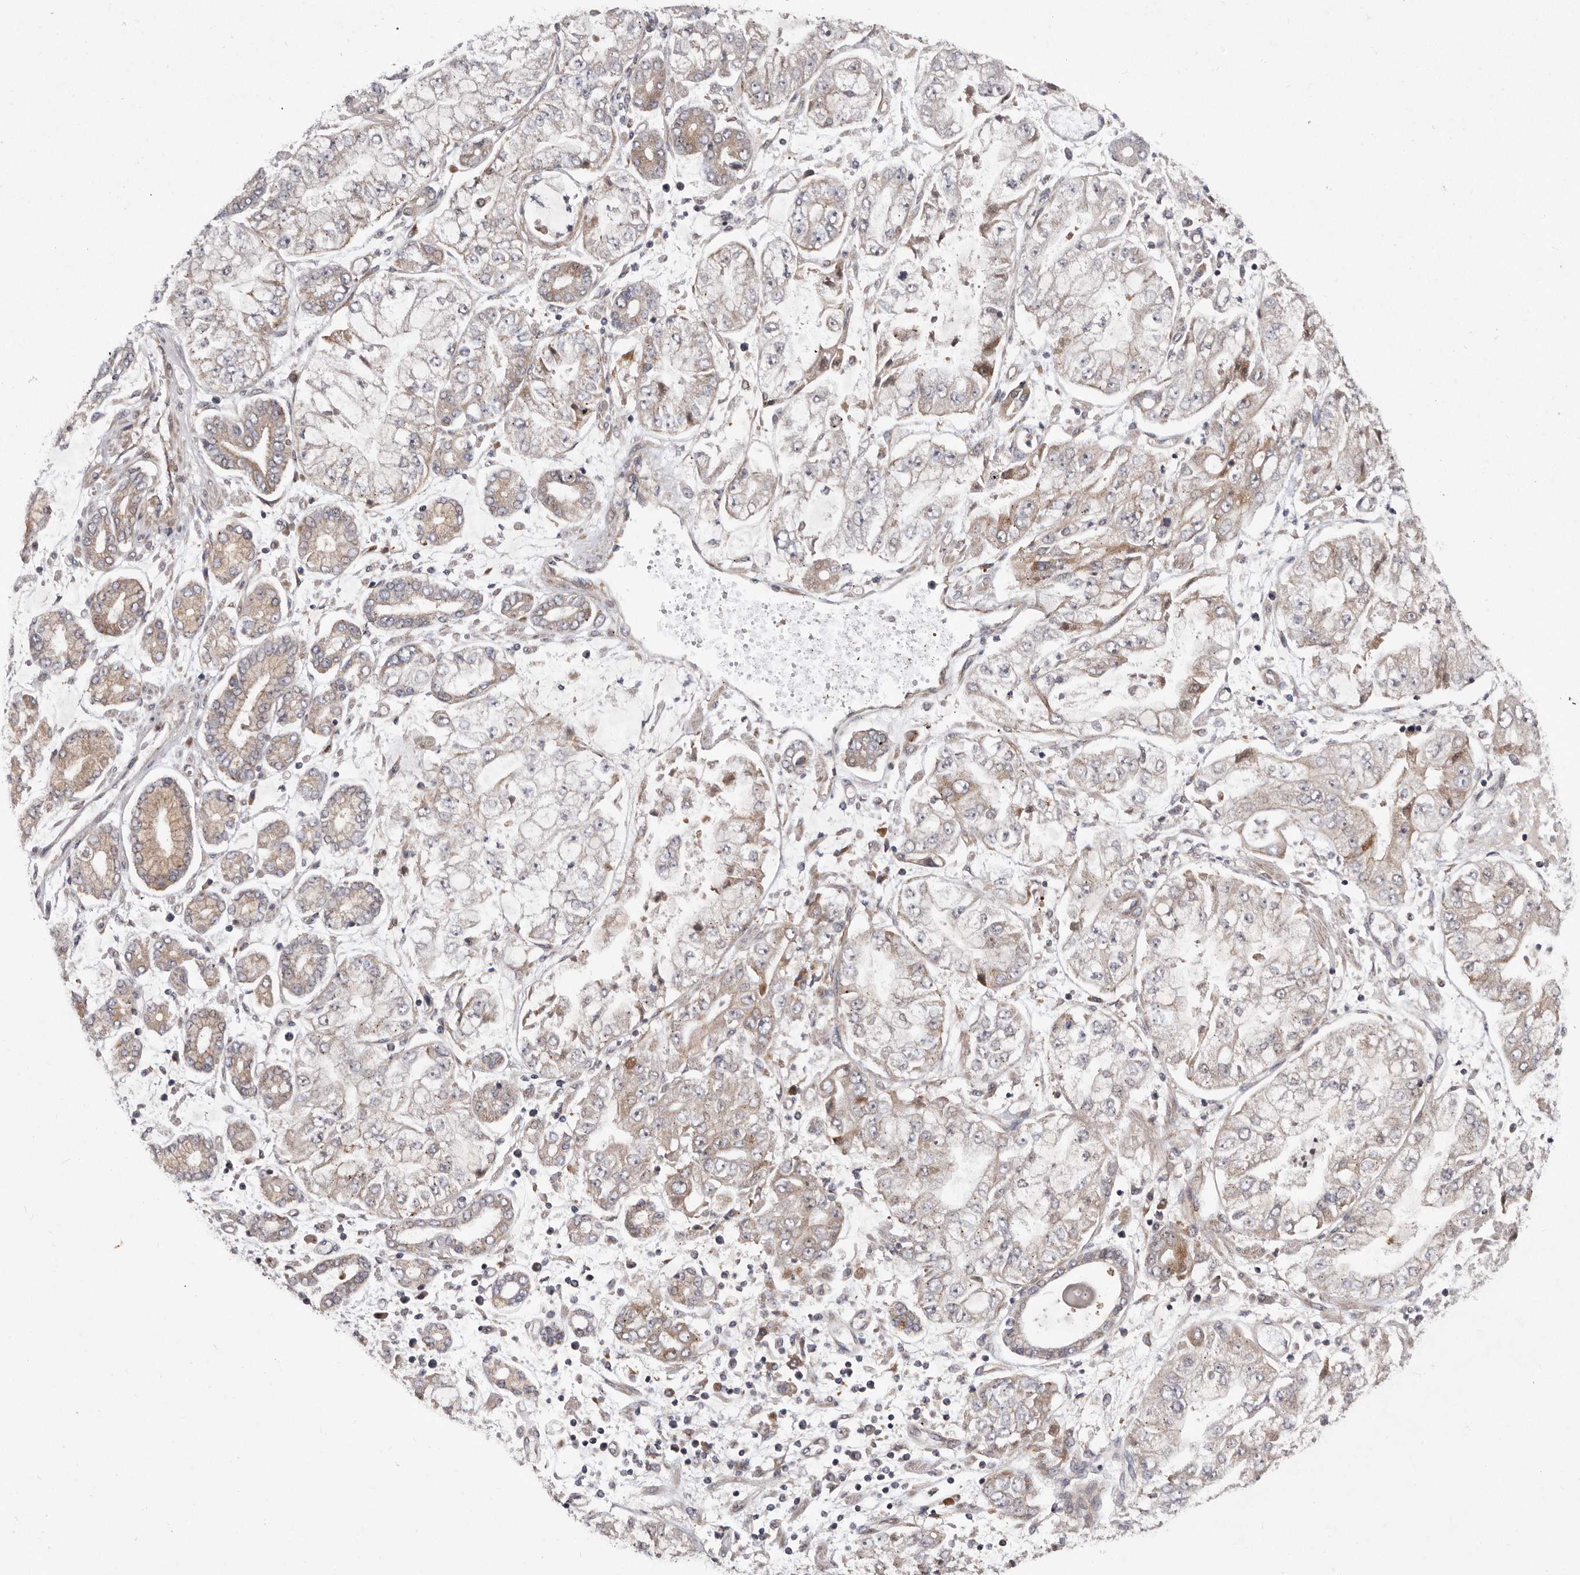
{"staining": {"intensity": "weak", "quantity": "25%-75%", "location": "cytoplasmic/membranous"}, "tissue": "stomach cancer", "cell_type": "Tumor cells", "image_type": "cancer", "snomed": [{"axis": "morphology", "description": "Adenocarcinoma, NOS"}, {"axis": "topography", "description": "Stomach"}], "caption": "Immunohistochemical staining of human adenocarcinoma (stomach) demonstrates low levels of weak cytoplasmic/membranous protein expression in approximately 25%-75% of tumor cells.", "gene": "FLAD1", "patient": {"sex": "male", "age": 76}}